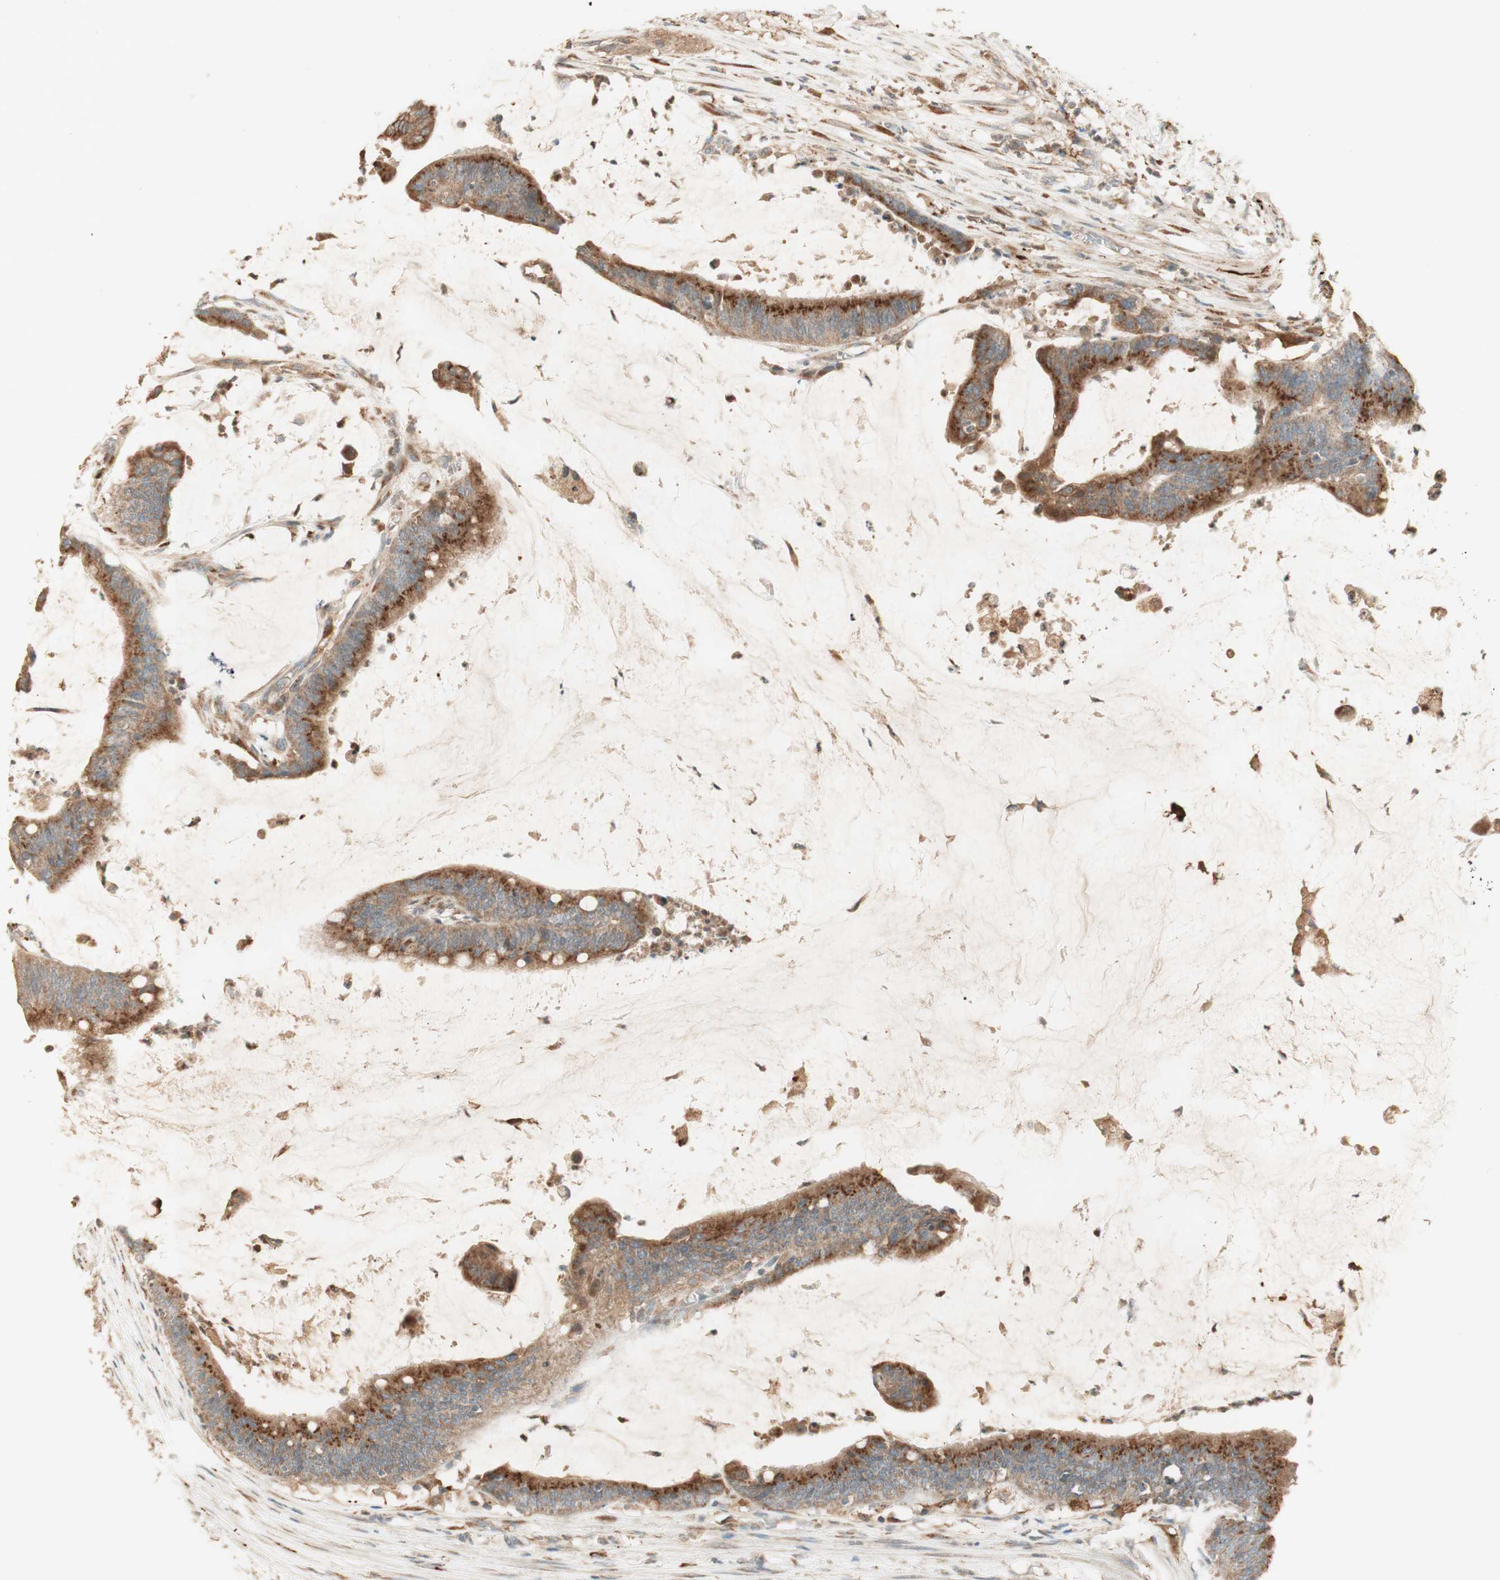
{"staining": {"intensity": "strong", "quantity": ">75%", "location": "cytoplasmic/membranous"}, "tissue": "colorectal cancer", "cell_type": "Tumor cells", "image_type": "cancer", "snomed": [{"axis": "morphology", "description": "Adenocarcinoma, NOS"}, {"axis": "topography", "description": "Rectum"}], "caption": "Tumor cells exhibit strong cytoplasmic/membranous positivity in approximately >75% of cells in colorectal cancer (adenocarcinoma). Using DAB (brown) and hematoxylin (blue) stains, captured at high magnification using brightfield microscopy.", "gene": "CLCN2", "patient": {"sex": "female", "age": 66}}